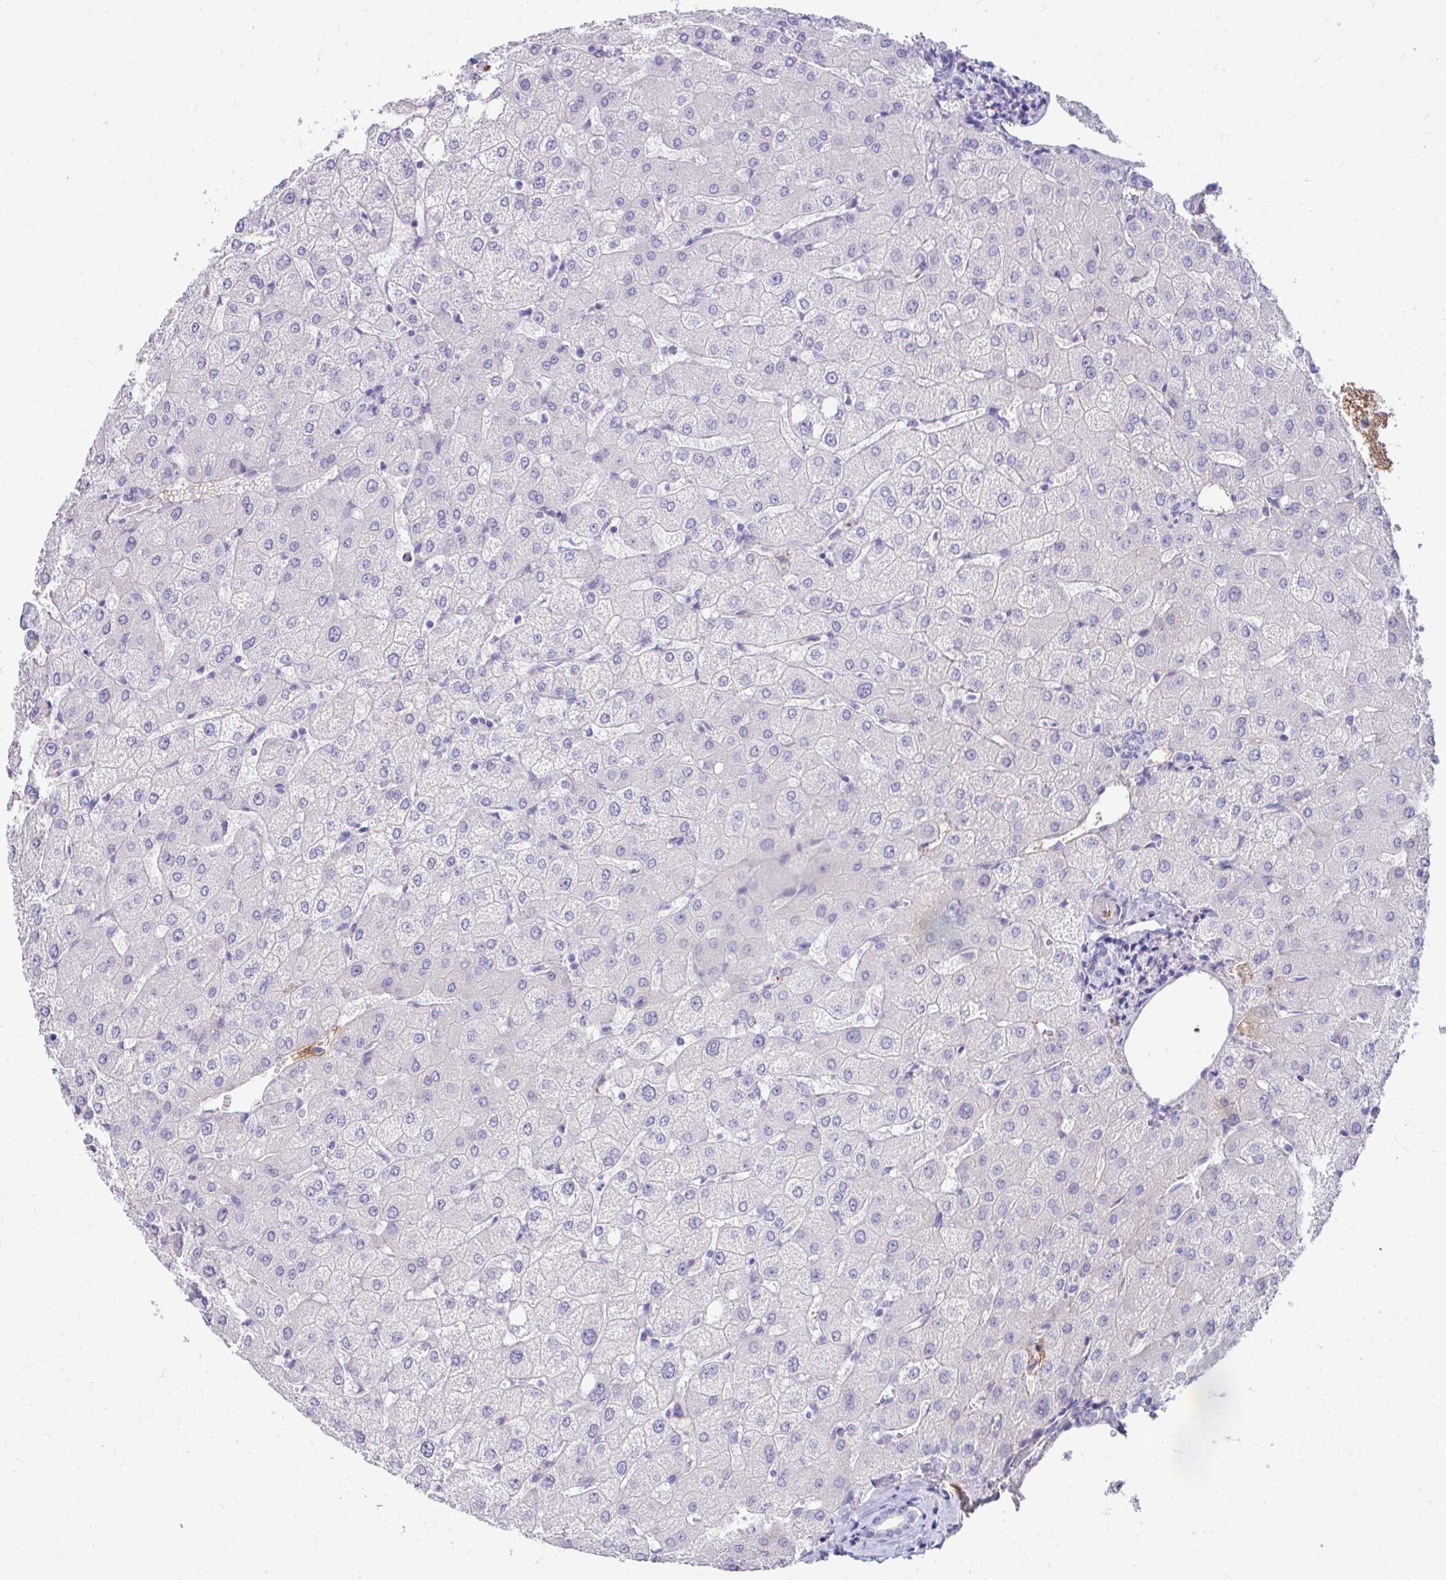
{"staining": {"intensity": "negative", "quantity": "none", "location": "none"}, "tissue": "liver", "cell_type": "Cholangiocytes", "image_type": "normal", "snomed": [{"axis": "morphology", "description": "Normal tissue, NOS"}, {"axis": "topography", "description": "Liver"}], "caption": "IHC of unremarkable human liver exhibits no positivity in cholangiocytes.", "gene": "CFH", "patient": {"sex": "female", "age": 54}}